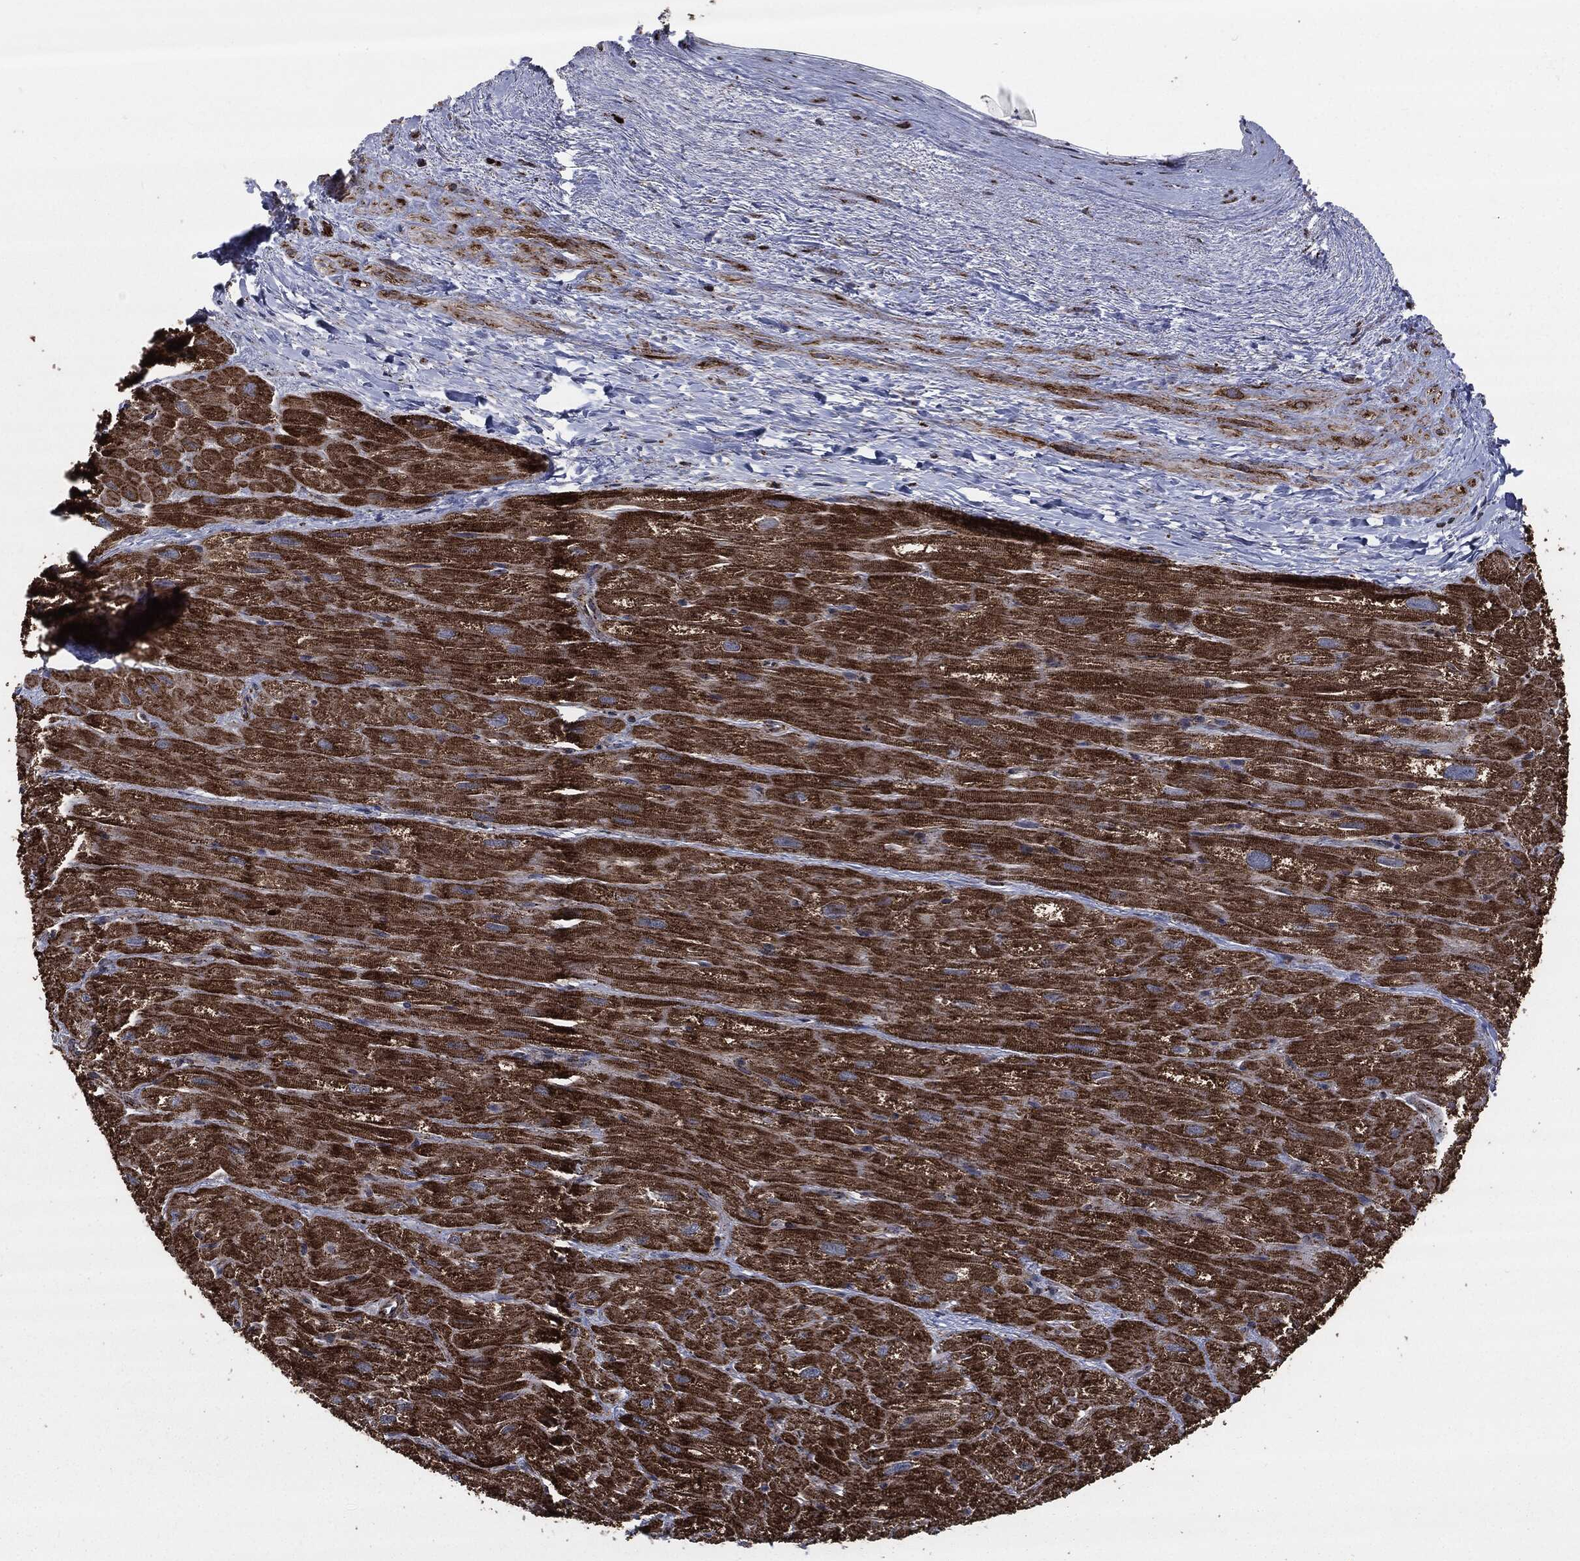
{"staining": {"intensity": "strong", "quantity": ">75%", "location": "cytoplasmic/membranous"}, "tissue": "heart muscle", "cell_type": "Cardiomyocytes", "image_type": "normal", "snomed": [{"axis": "morphology", "description": "Normal tissue, NOS"}, {"axis": "topography", "description": "Heart"}], "caption": "Brown immunohistochemical staining in unremarkable human heart muscle exhibits strong cytoplasmic/membranous expression in approximately >75% of cardiomyocytes.", "gene": "FH", "patient": {"sex": "male", "age": 62}}